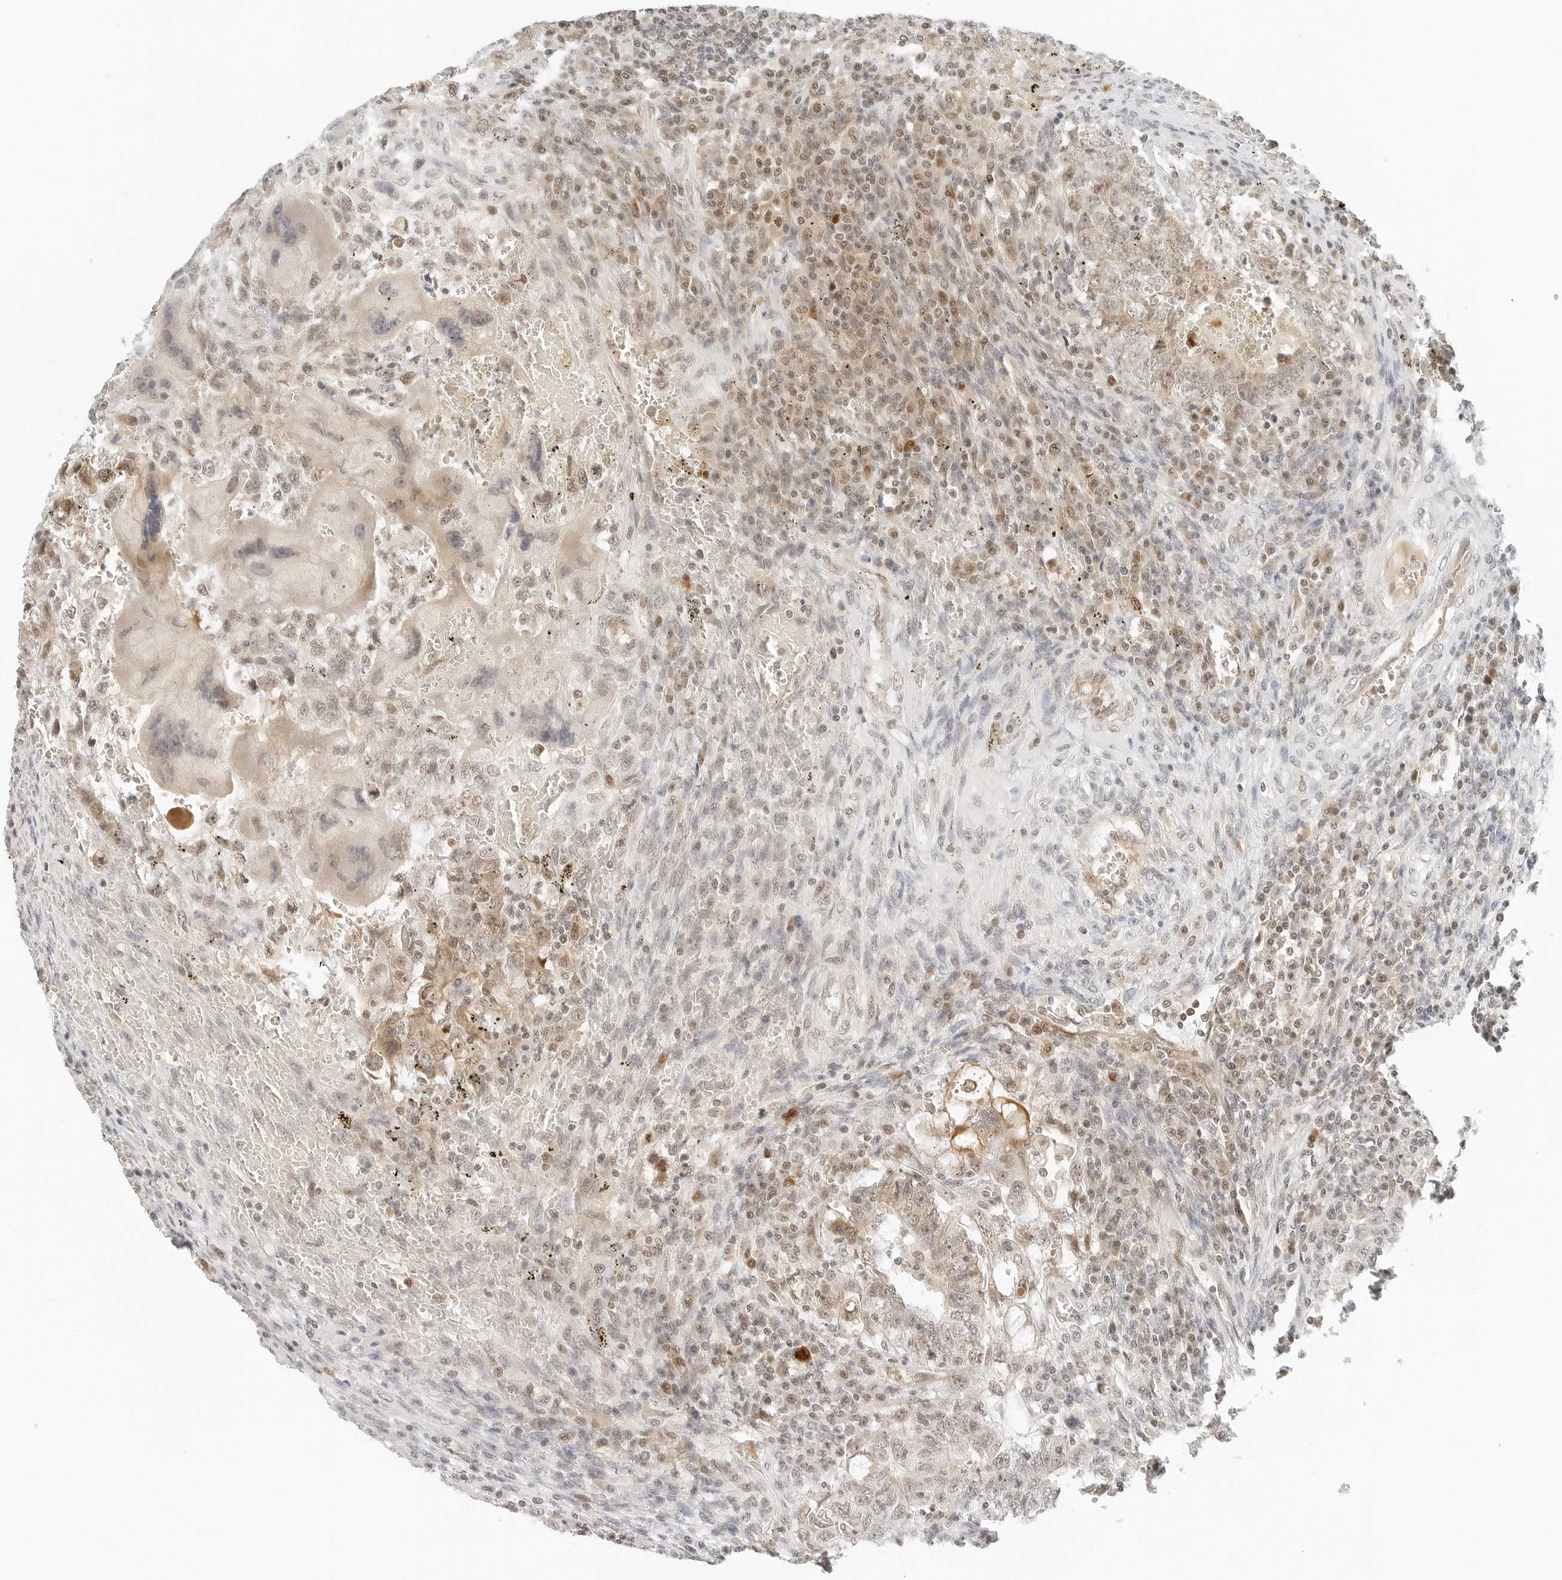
{"staining": {"intensity": "weak", "quantity": "25%-75%", "location": "cytoplasmic/membranous,nuclear"}, "tissue": "testis cancer", "cell_type": "Tumor cells", "image_type": "cancer", "snomed": [{"axis": "morphology", "description": "Carcinoma, Embryonal, NOS"}, {"axis": "topography", "description": "Testis"}], "caption": "Brown immunohistochemical staining in human embryonal carcinoma (testis) shows weak cytoplasmic/membranous and nuclear staining in approximately 25%-75% of tumor cells.", "gene": "NEO1", "patient": {"sex": "male", "age": 26}}